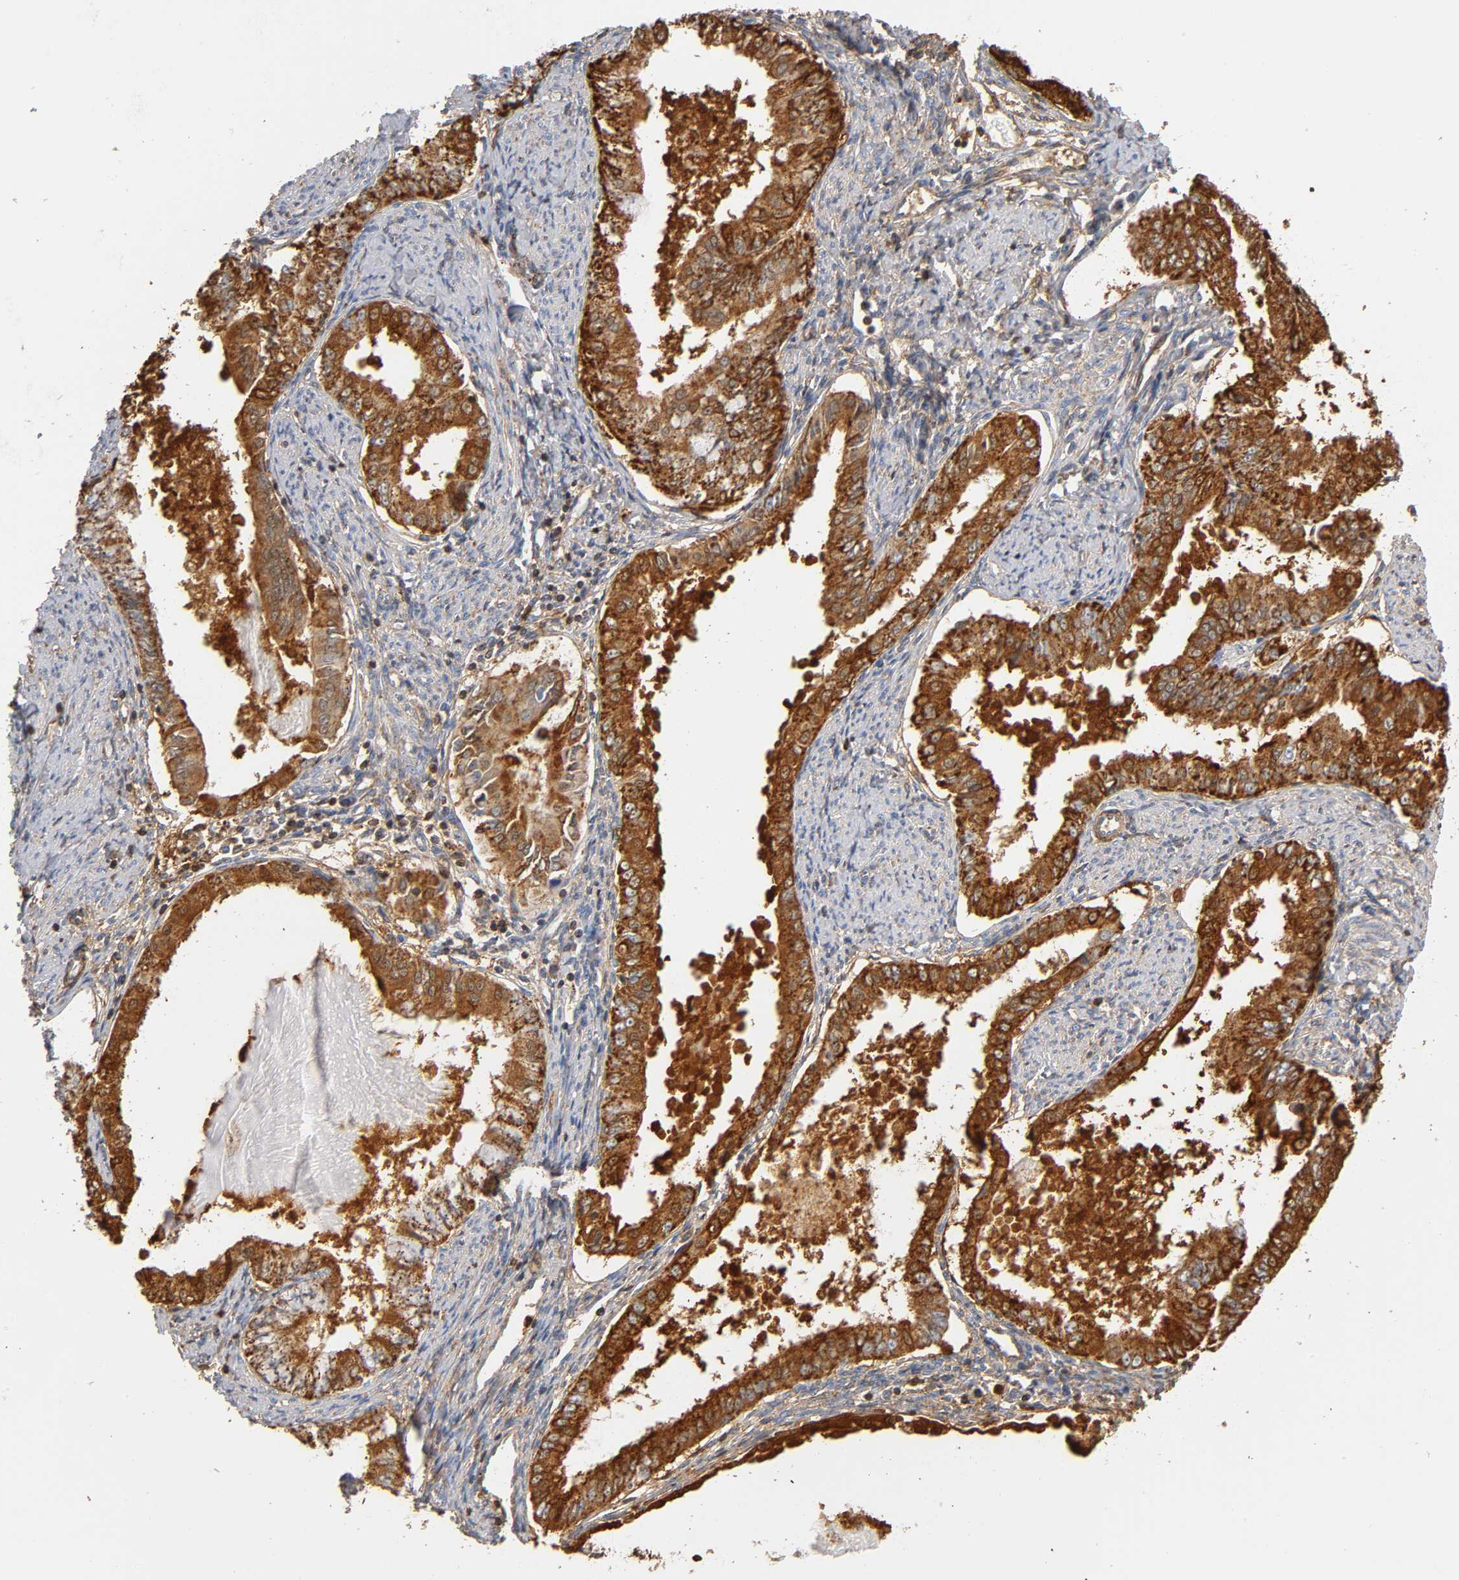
{"staining": {"intensity": "moderate", "quantity": ">75%", "location": "cytoplasmic/membranous"}, "tissue": "endometrial cancer", "cell_type": "Tumor cells", "image_type": "cancer", "snomed": [{"axis": "morphology", "description": "Adenocarcinoma, NOS"}, {"axis": "topography", "description": "Endometrium"}], "caption": "Immunohistochemical staining of endometrial adenocarcinoma shows medium levels of moderate cytoplasmic/membranous protein expression in approximately >75% of tumor cells. Nuclei are stained in blue.", "gene": "ANXA11", "patient": {"sex": "female", "age": 76}}